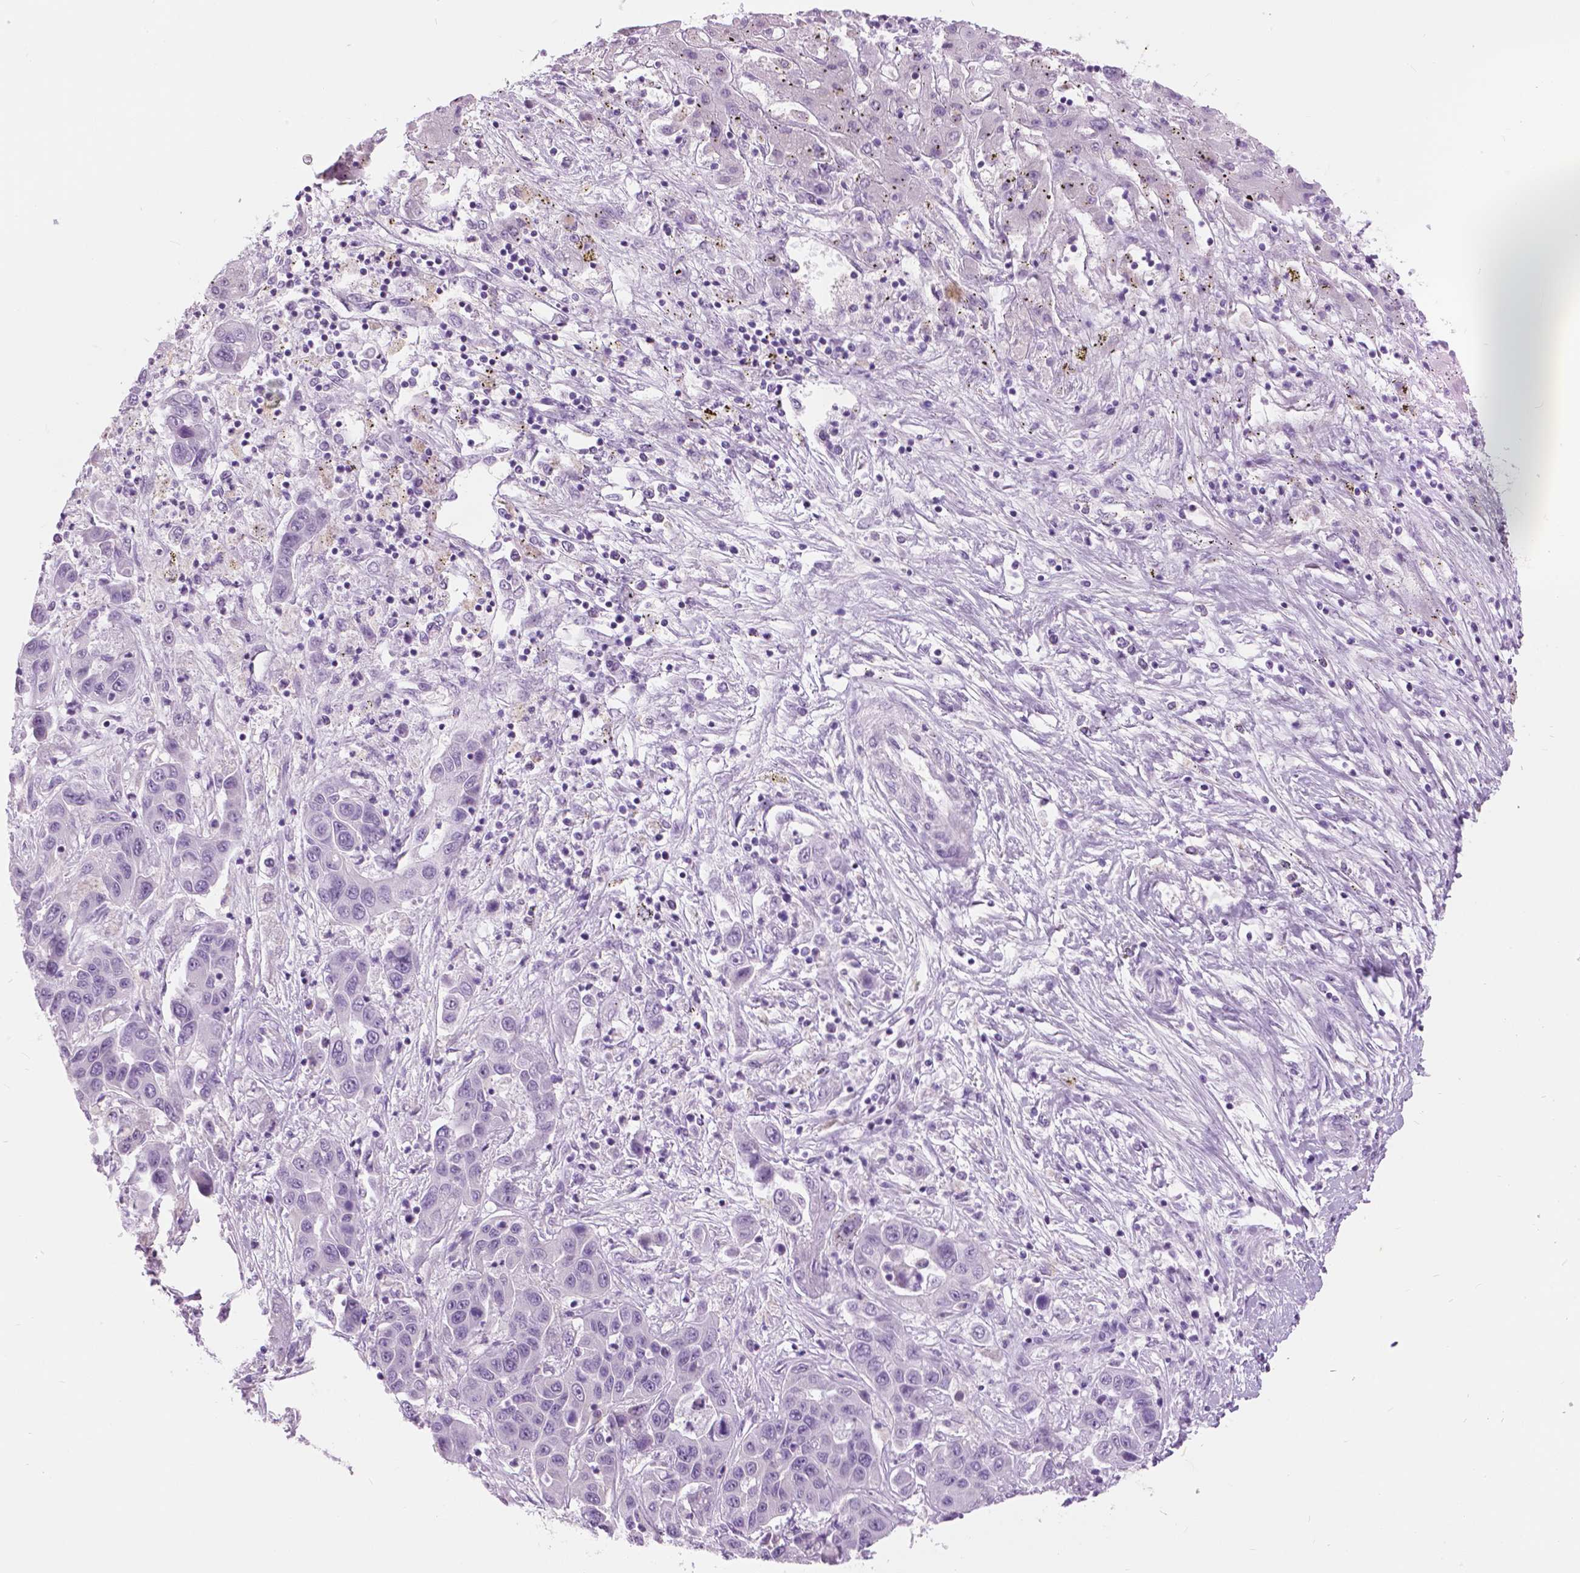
{"staining": {"intensity": "negative", "quantity": "none", "location": "none"}, "tissue": "liver cancer", "cell_type": "Tumor cells", "image_type": "cancer", "snomed": [{"axis": "morphology", "description": "Cholangiocarcinoma"}, {"axis": "topography", "description": "Liver"}], "caption": "A micrograph of human cholangiocarcinoma (liver) is negative for staining in tumor cells. (Brightfield microscopy of DAB IHC at high magnification).", "gene": "MYOM1", "patient": {"sex": "female", "age": 52}}